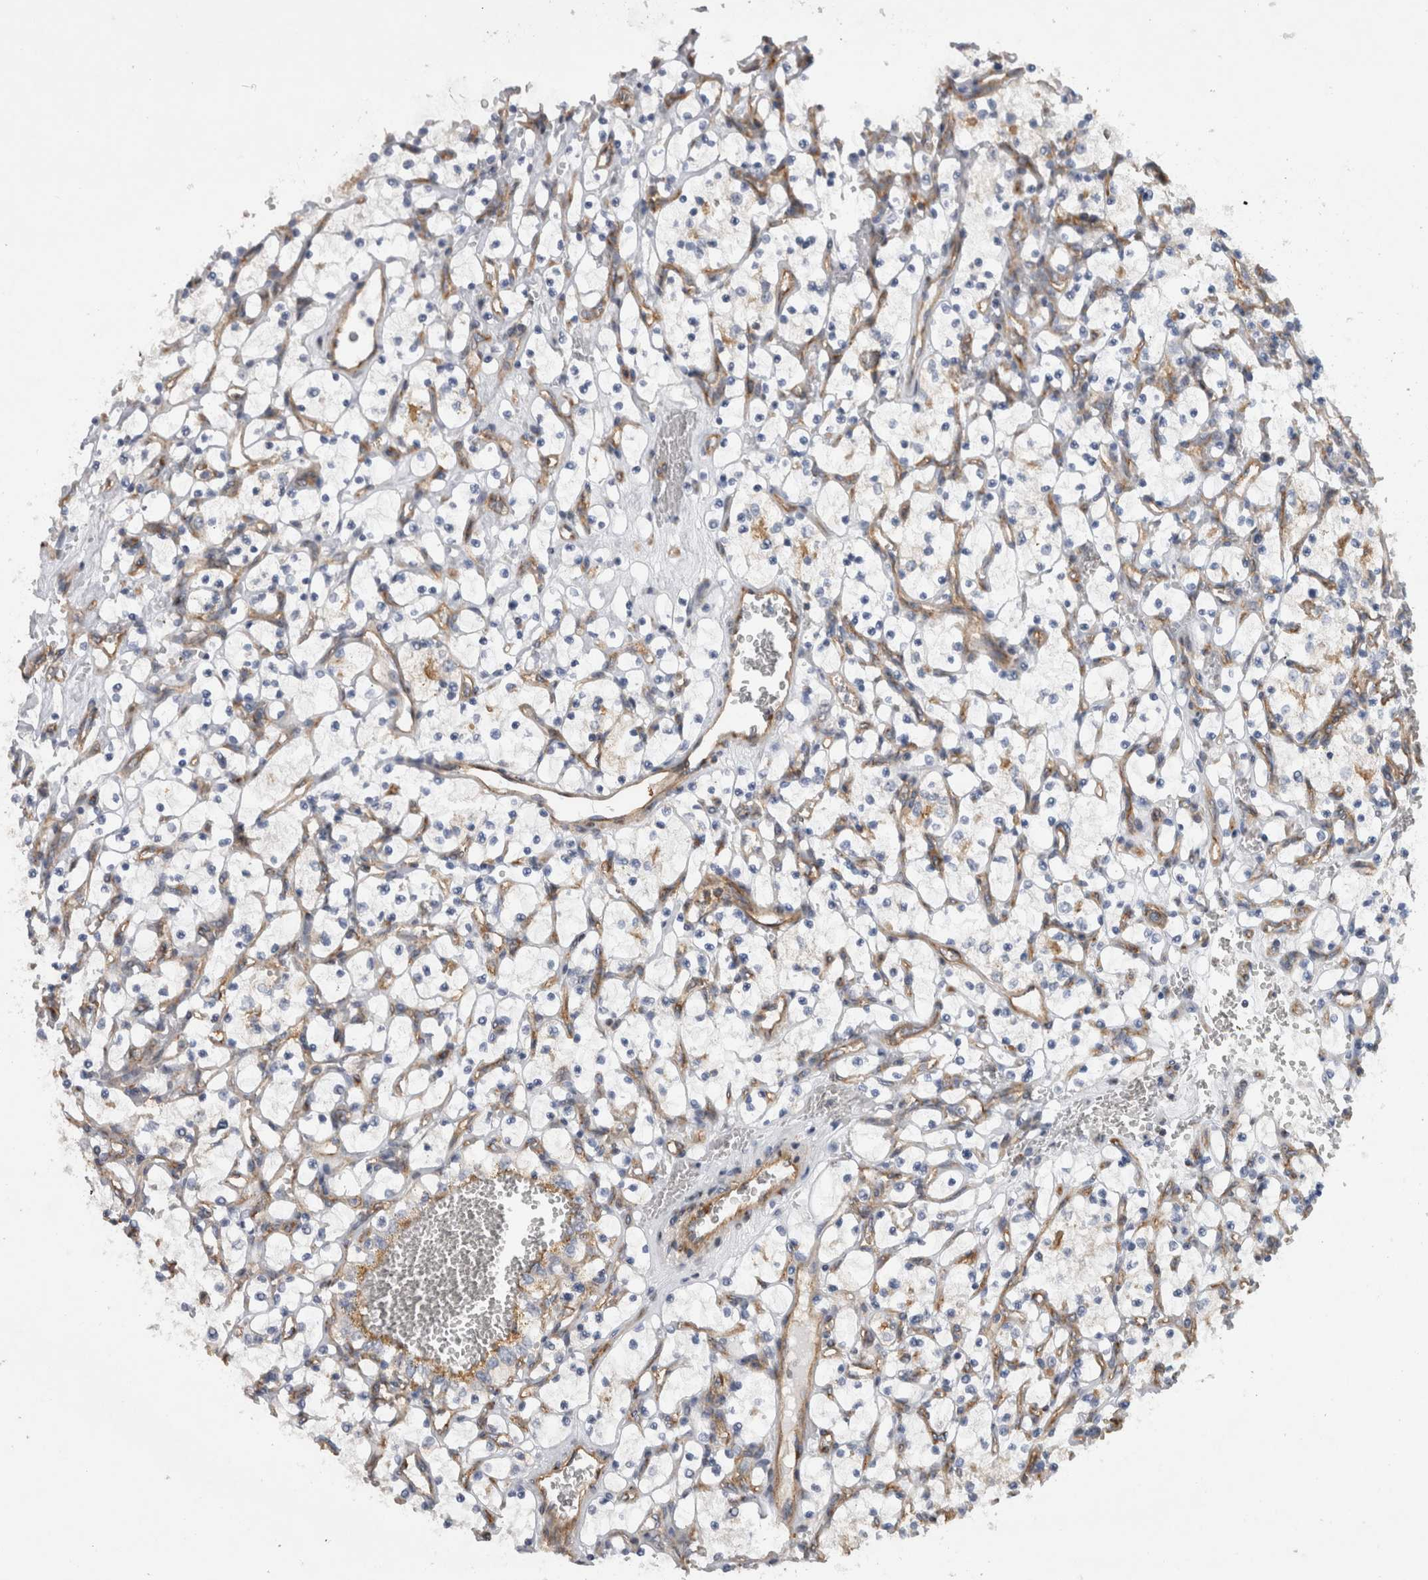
{"staining": {"intensity": "negative", "quantity": "none", "location": "none"}, "tissue": "renal cancer", "cell_type": "Tumor cells", "image_type": "cancer", "snomed": [{"axis": "morphology", "description": "Adenocarcinoma, NOS"}, {"axis": "topography", "description": "Kidney"}], "caption": "Adenocarcinoma (renal) was stained to show a protein in brown. There is no significant expression in tumor cells.", "gene": "ATXN3", "patient": {"sex": "female", "age": 69}}